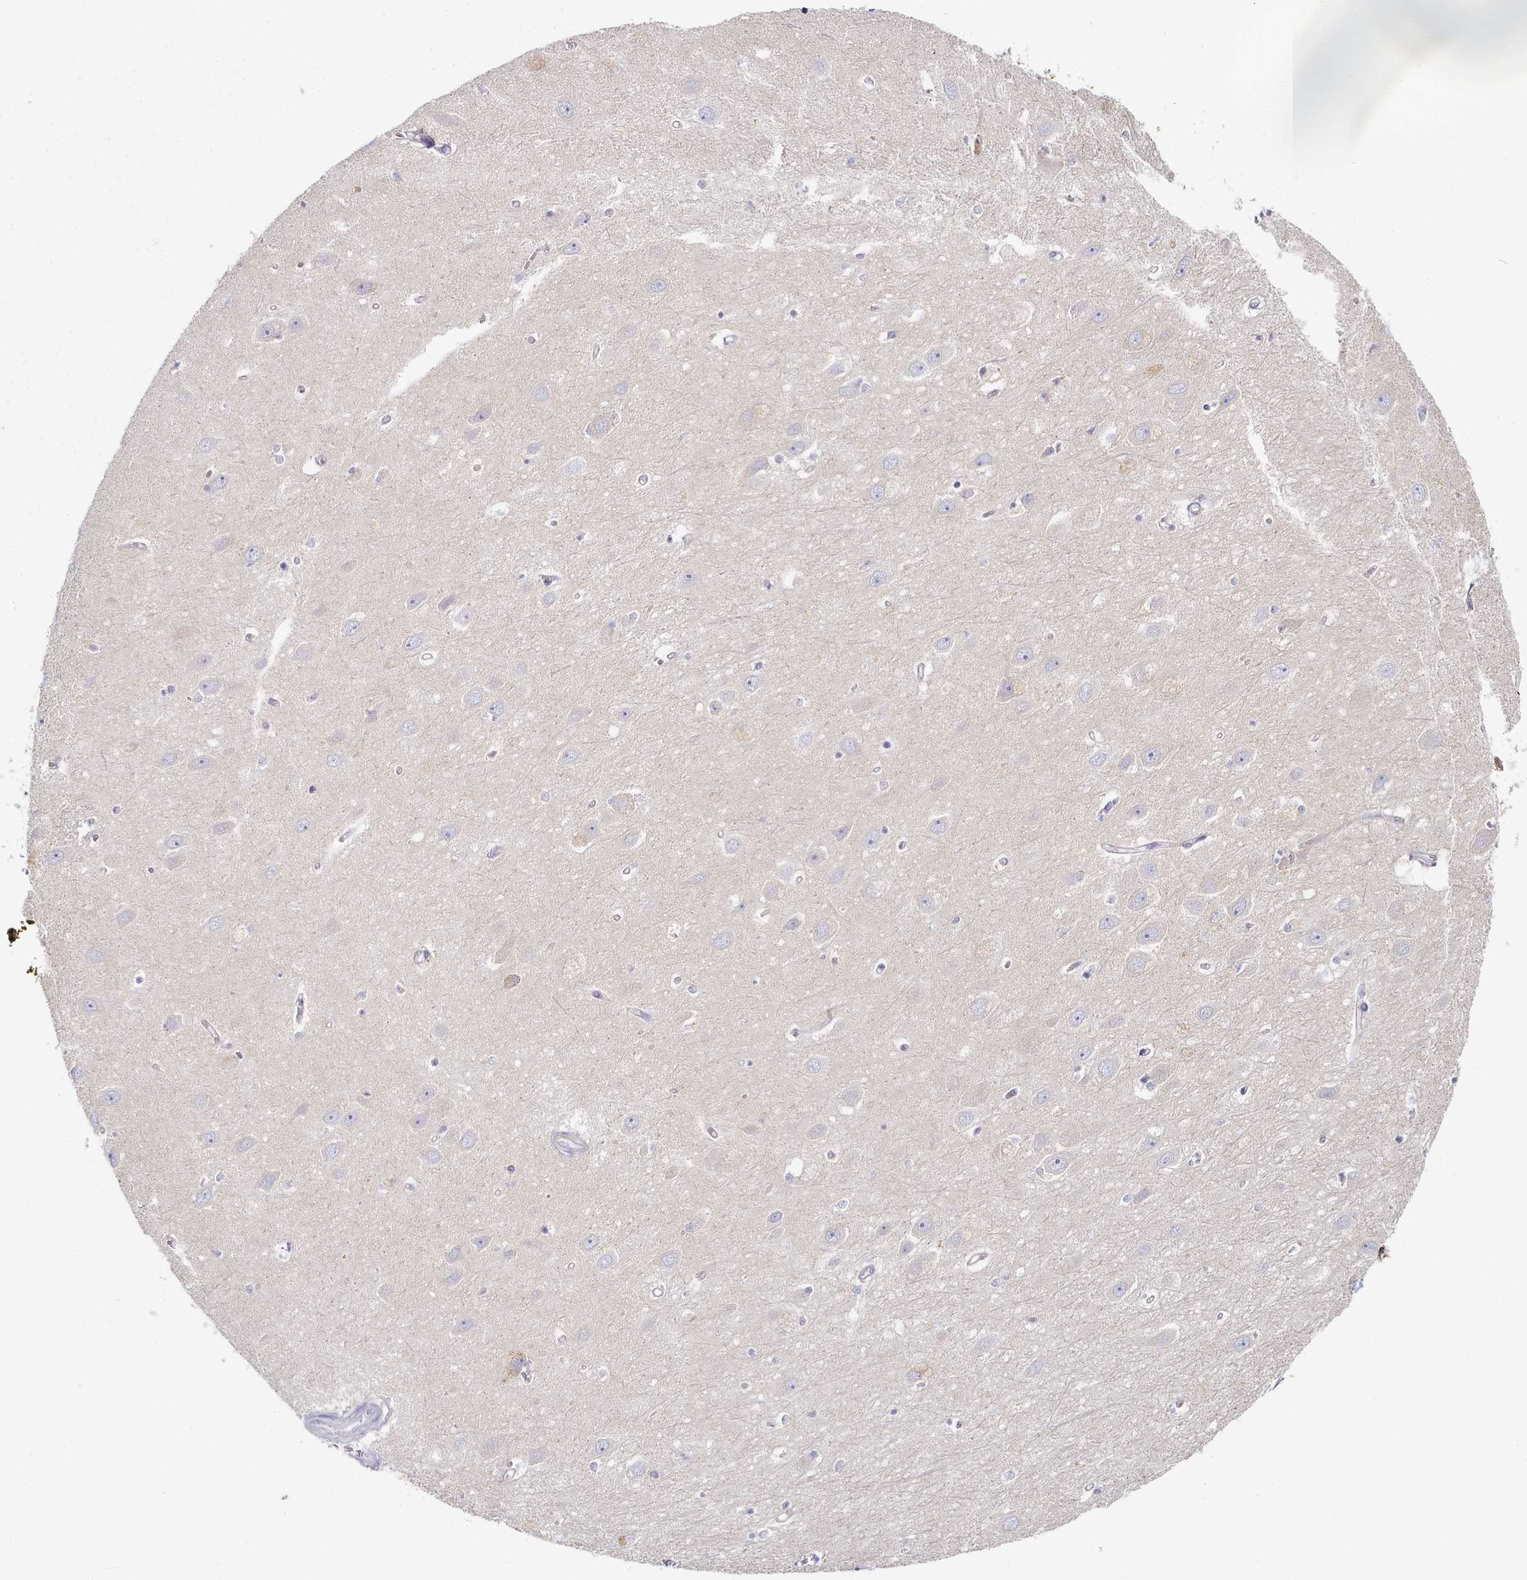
{"staining": {"intensity": "negative", "quantity": "none", "location": "none"}, "tissue": "hippocampus", "cell_type": "Glial cells", "image_type": "normal", "snomed": [{"axis": "morphology", "description": "Normal tissue, NOS"}, {"axis": "topography", "description": "Hippocampus"}], "caption": "DAB (3,3'-diaminobenzidine) immunohistochemical staining of normal human hippocampus reveals no significant positivity in glial cells. (DAB (3,3'-diaminobenzidine) immunohistochemistry (IHC) visualized using brightfield microscopy, high magnification).", "gene": "TYW1B", "patient": {"sex": "female", "age": 64}}